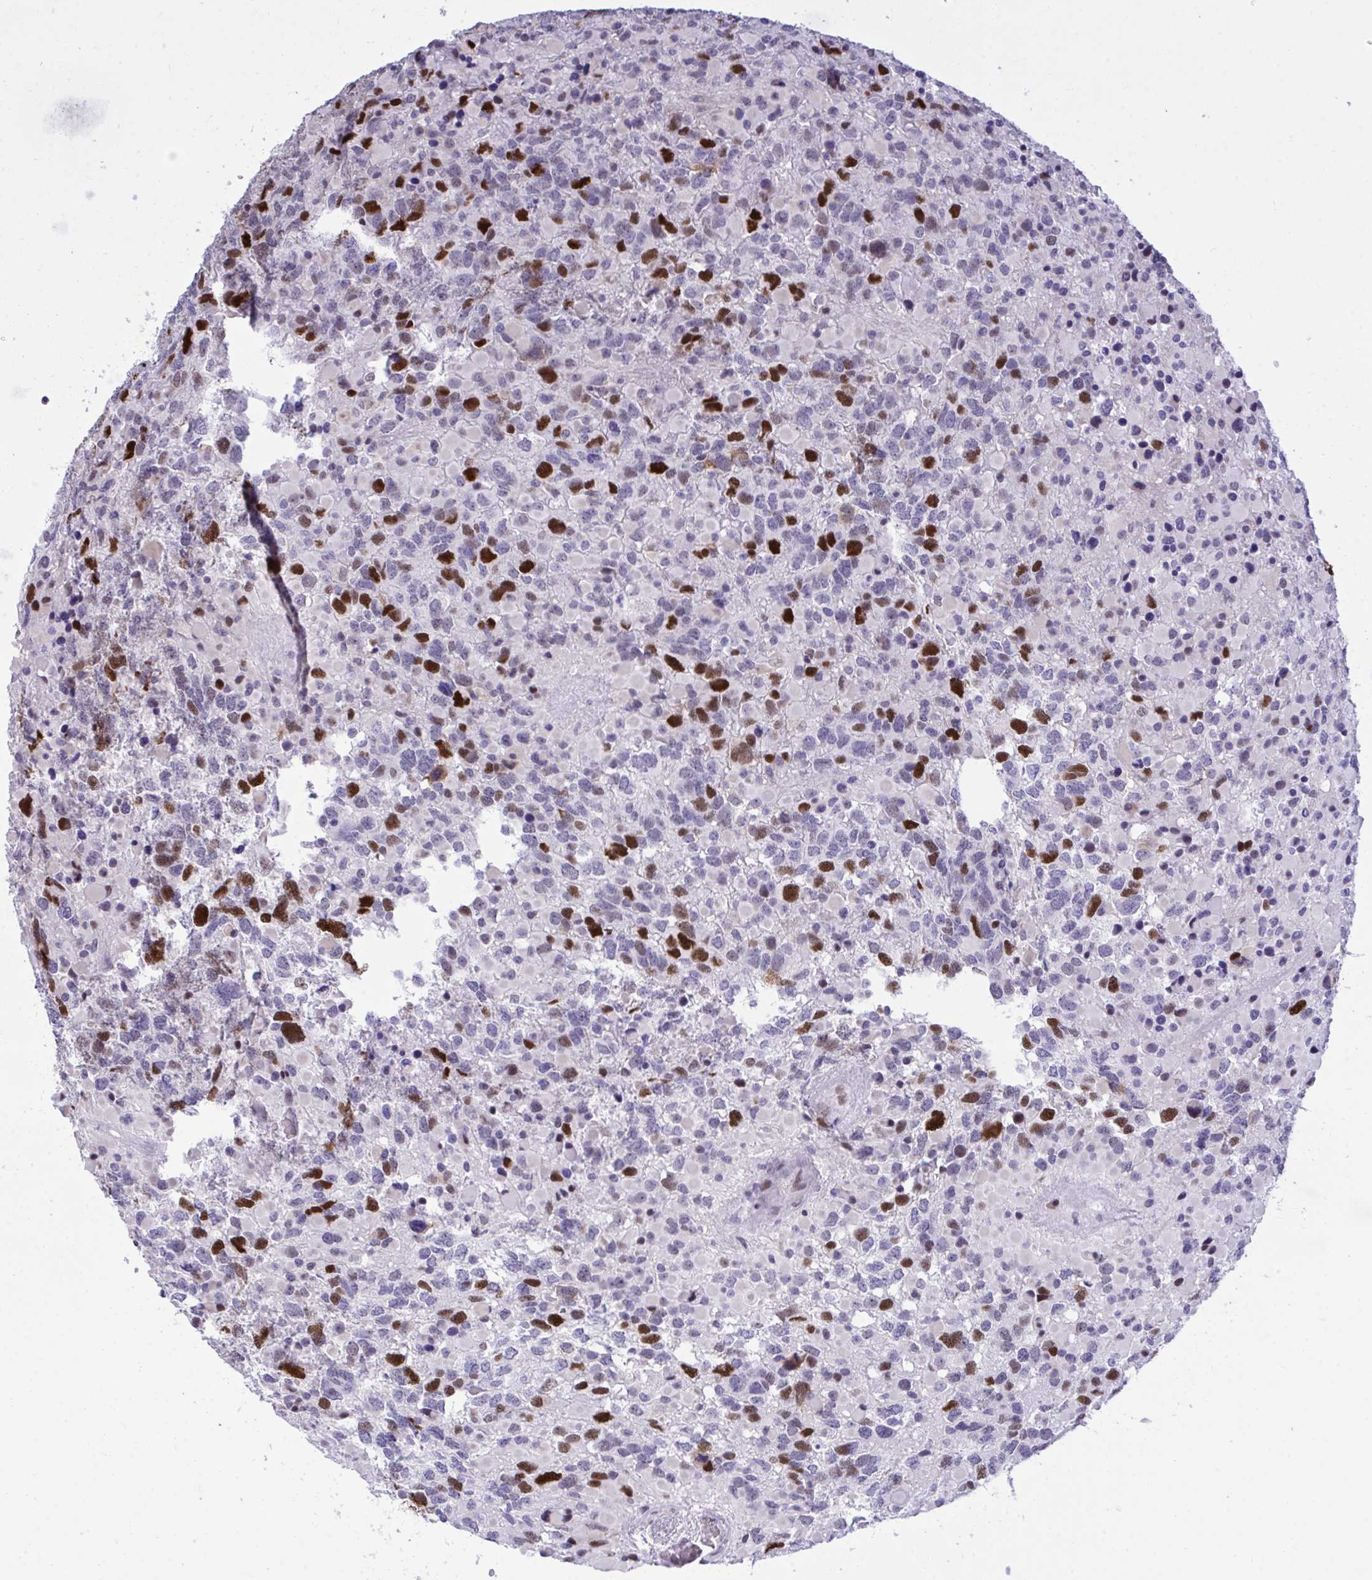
{"staining": {"intensity": "strong", "quantity": "25%-75%", "location": "nuclear"}, "tissue": "glioma", "cell_type": "Tumor cells", "image_type": "cancer", "snomed": [{"axis": "morphology", "description": "Glioma, malignant, High grade"}, {"axis": "topography", "description": "Brain"}], "caption": "Immunohistochemical staining of human glioma shows strong nuclear protein staining in approximately 25%-75% of tumor cells.", "gene": "C1QL2", "patient": {"sex": "female", "age": 40}}